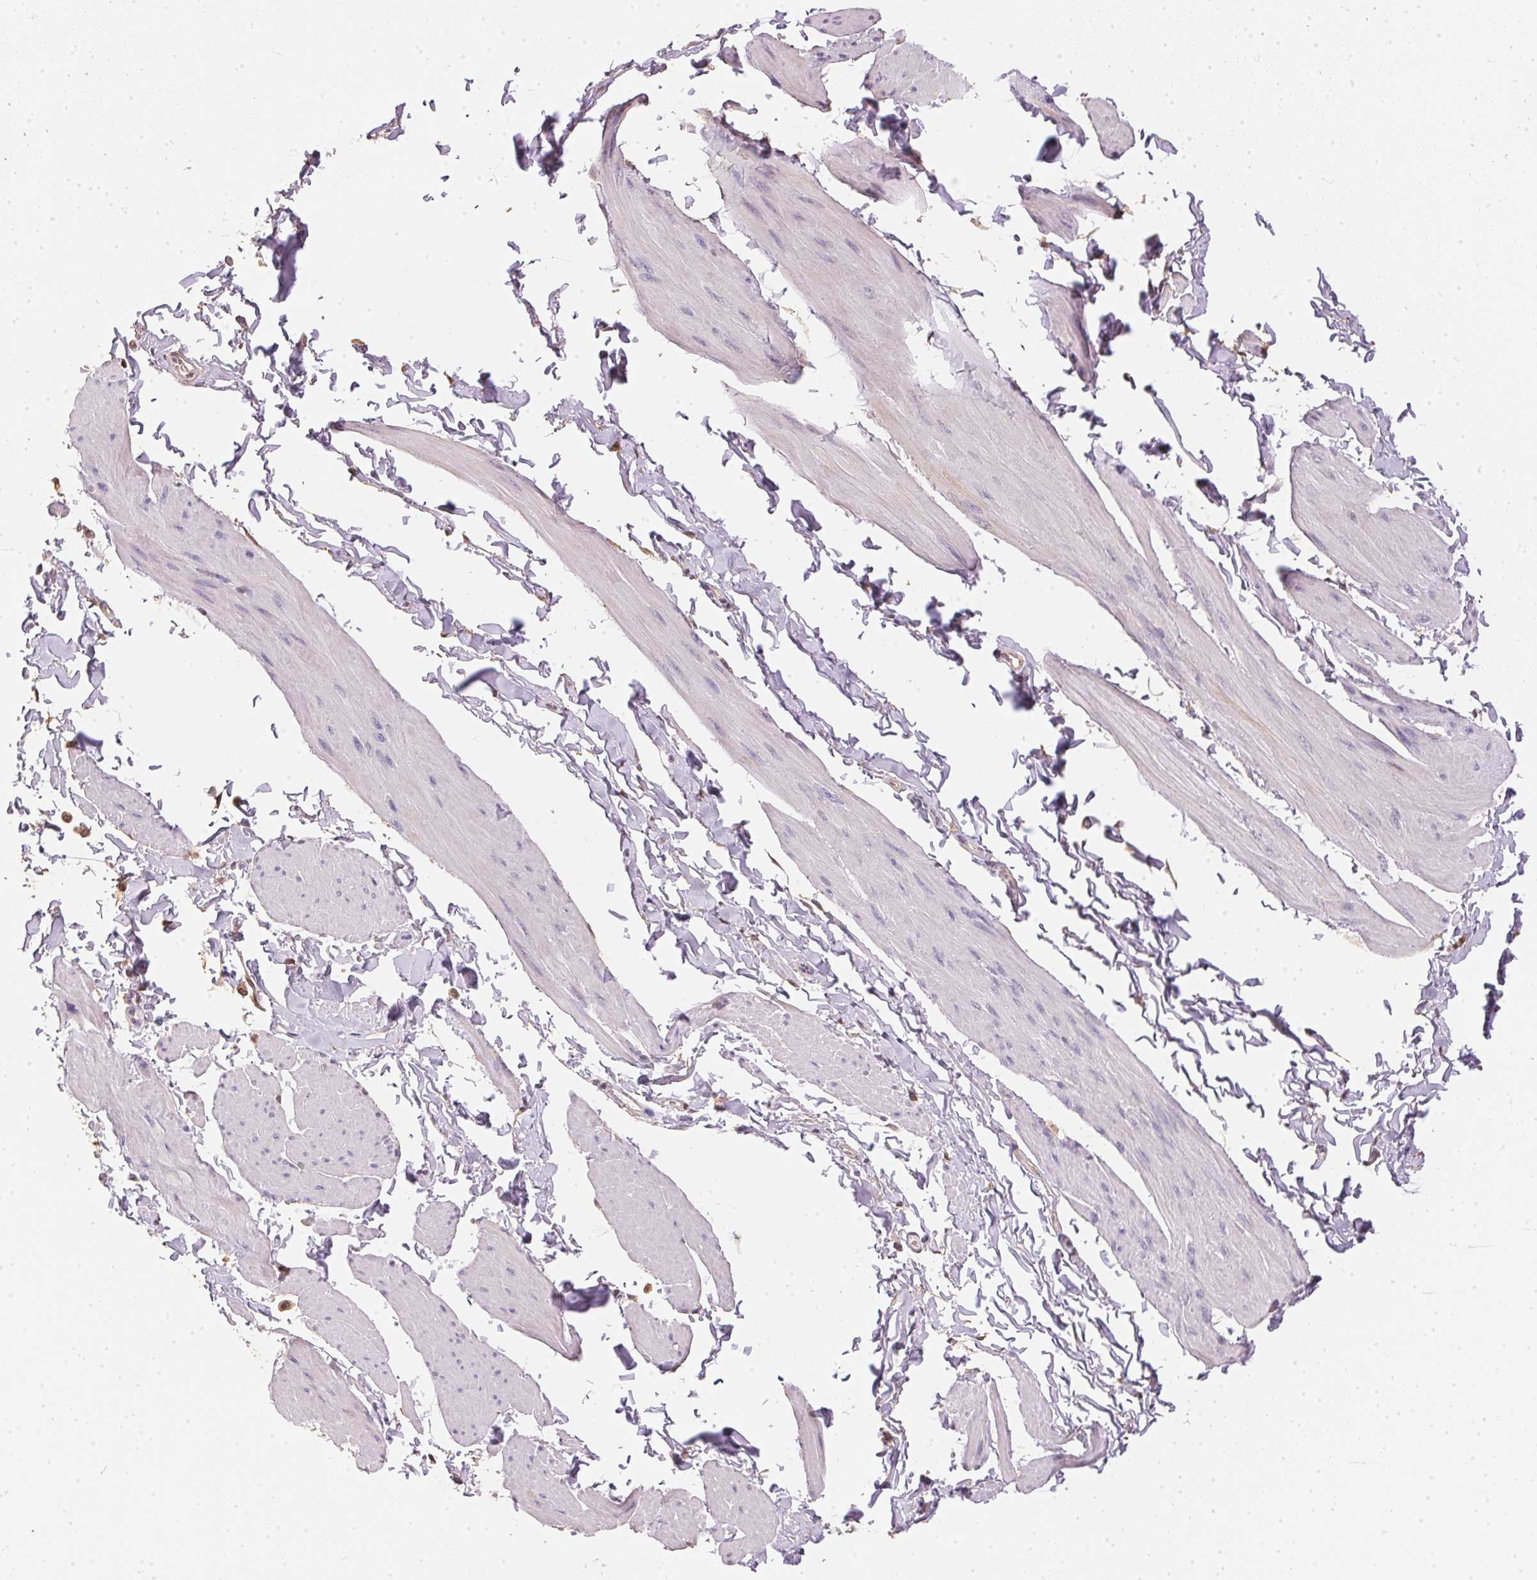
{"staining": {"intensity": "negative", "quantity": "none", "location": "none"}, "tissue": "smooth muscle", "cell_type": "Smooth muscle cells", "image_type": "normal", "snomed": [{"axis": "morphology", "description": "Normal tissue, NOS"}, {"axis": "topography", "description": "Adipose tissue"}, {"axis": "topography", "description": "Smooth muscle"}, {"axis": "topography", "description": "Peripheral nerve tissue"}], "caption": "This is an immunohistochemistry photomicrograph of benign human smooth muscle. There is no staining in smooth muscle cells.", "gene": "S100A3", "patient": {"sex": "male", "age": 83}}